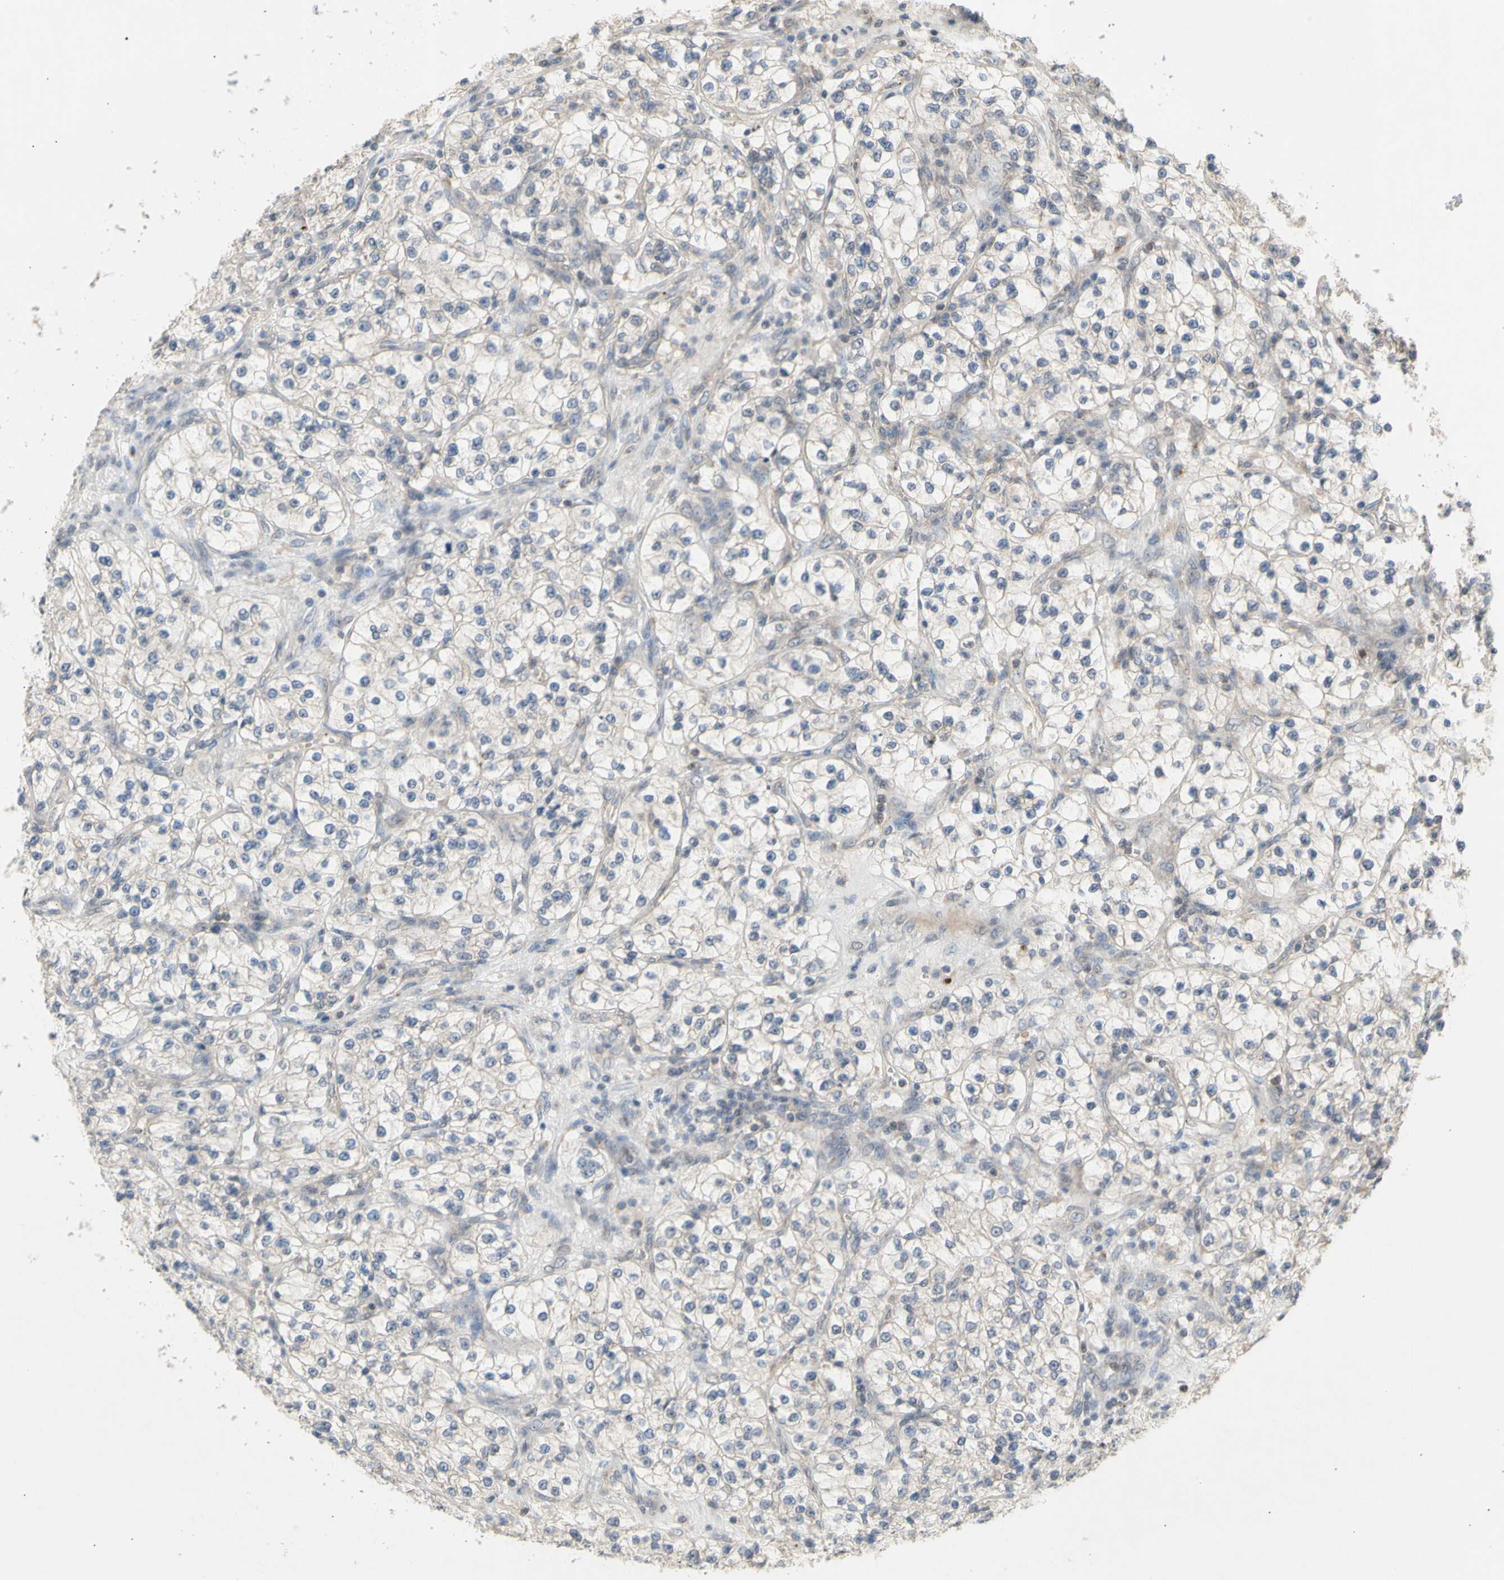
{"staining": {"intensity": "negative", "quantity": "none", "location": "none"}, "tissue": "renal cancer", "cell_type": "Tumor cells", "image_type": "cancer", "snomed": [{"axis": "morphology", "description": "Adenocarcinoma, NOS"}, {"axis": "topography", "description": "Kidney"}], "caption": "Histopathology image shows no significant protein staining in tumor cells of renal cancer (adenocarcinoma). (DAB immunohistochemistry, high magnification).", "gene": "NLRP1", "patient": {"sex": "female", "age": 57}}